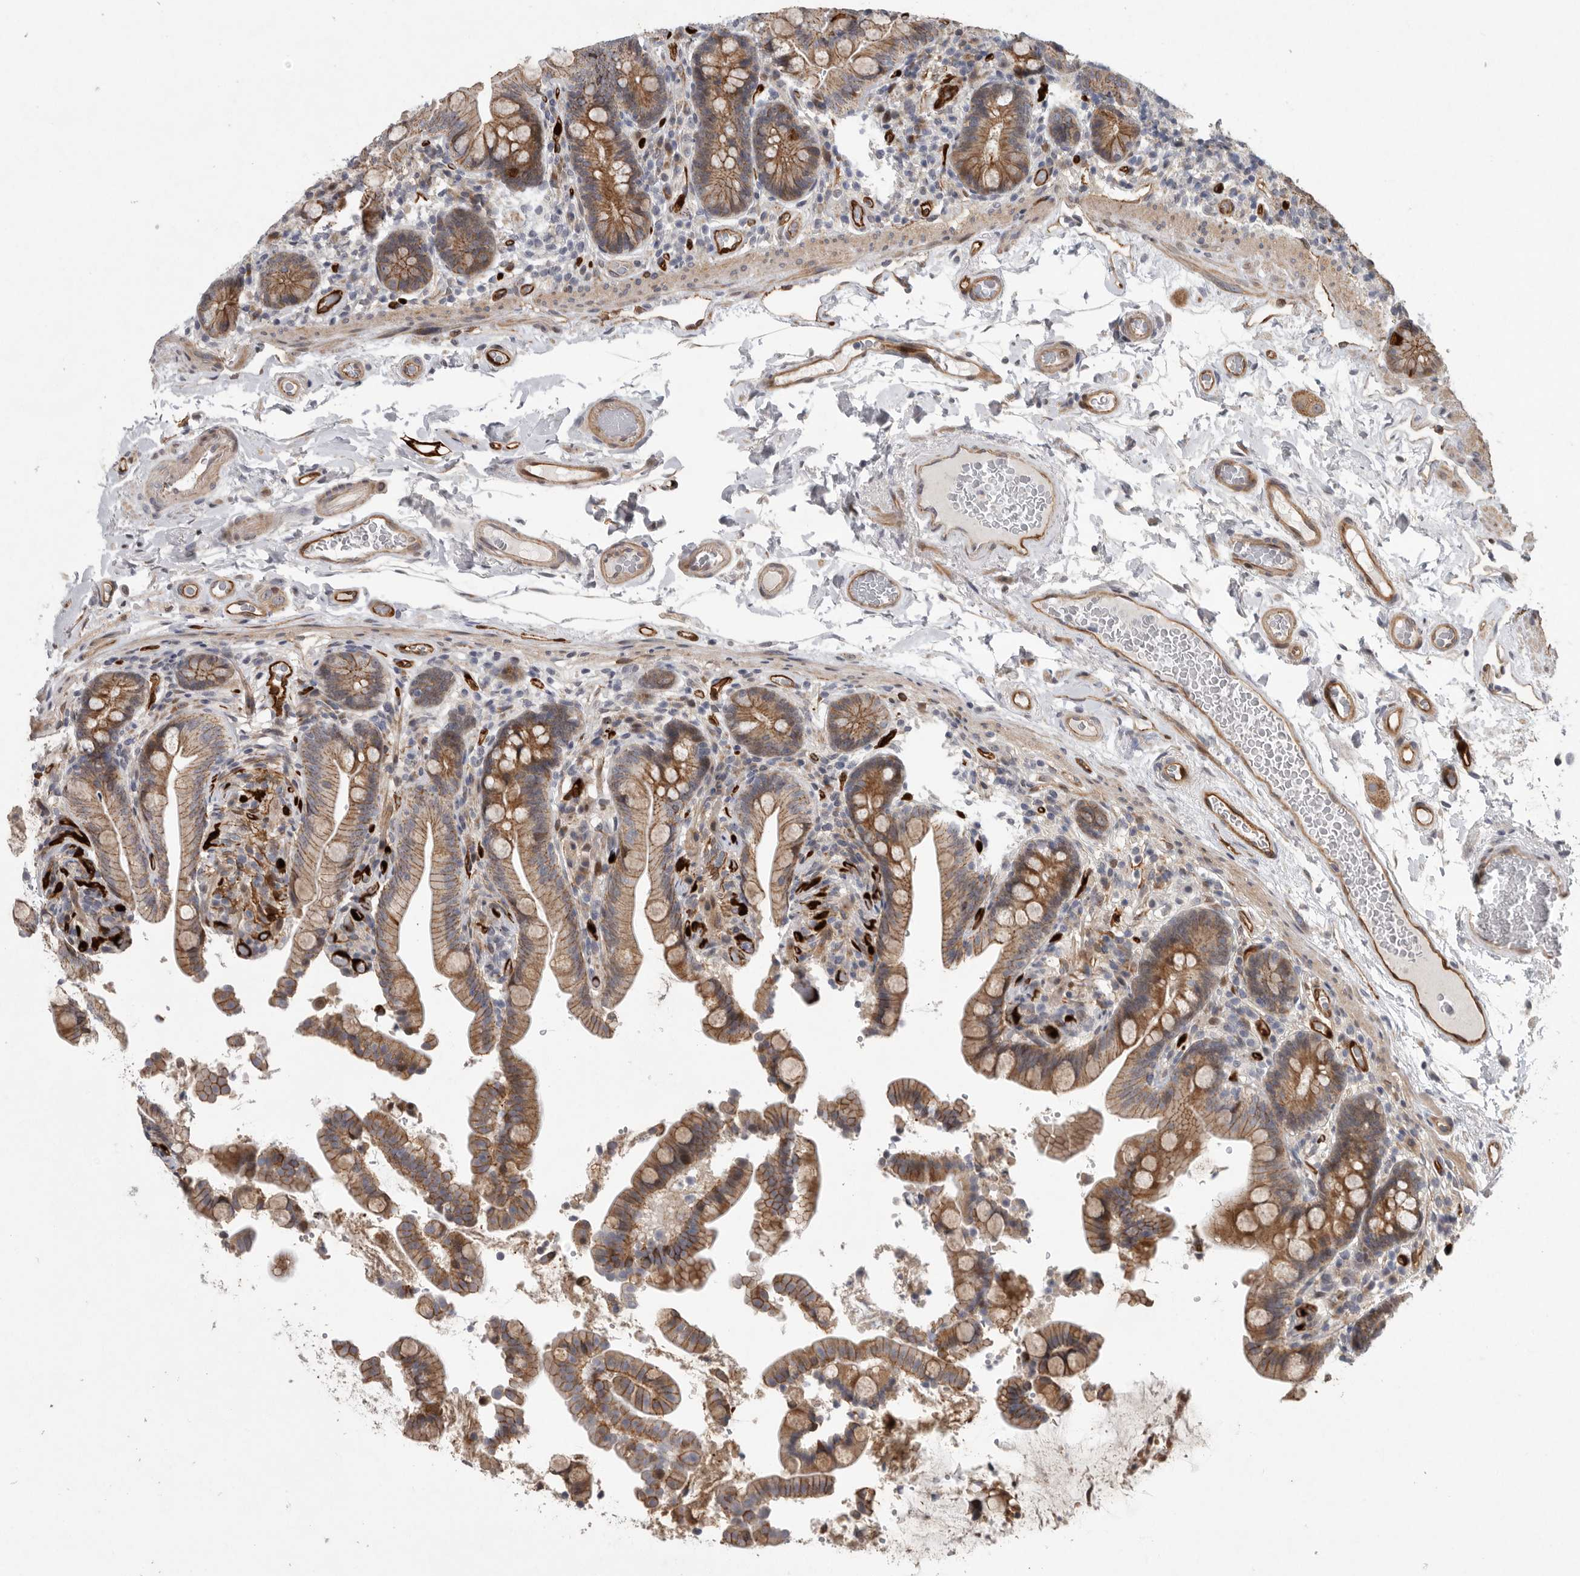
{"staining": {"intensity": "moderate", "quantity": ">75%", "location": "cytoplasmic/membranous"}, "tissue": "colon", "cell_type": "Endothelial cells", "image_type": "normal", "snomed": [{"axis": "morphology", "description": "Normal tissue, NOS"}, {"axis": "topography", "description": "Smooth muscle"}, {"axis": "topography", "description": "Colon"}], "caption": "High-magnification brightfield microscopy of benign colon stained with DAB (brown) and counterstained with hematoxylin (blue). endothelial cells exhibit moderate cytoplasmic/membranous positivity is present in about>75% of cells. (IHC, brightfield microscopy, high magnification).", "gene": "MPDZ", "patient": {"sex": "male", "age": 73}}